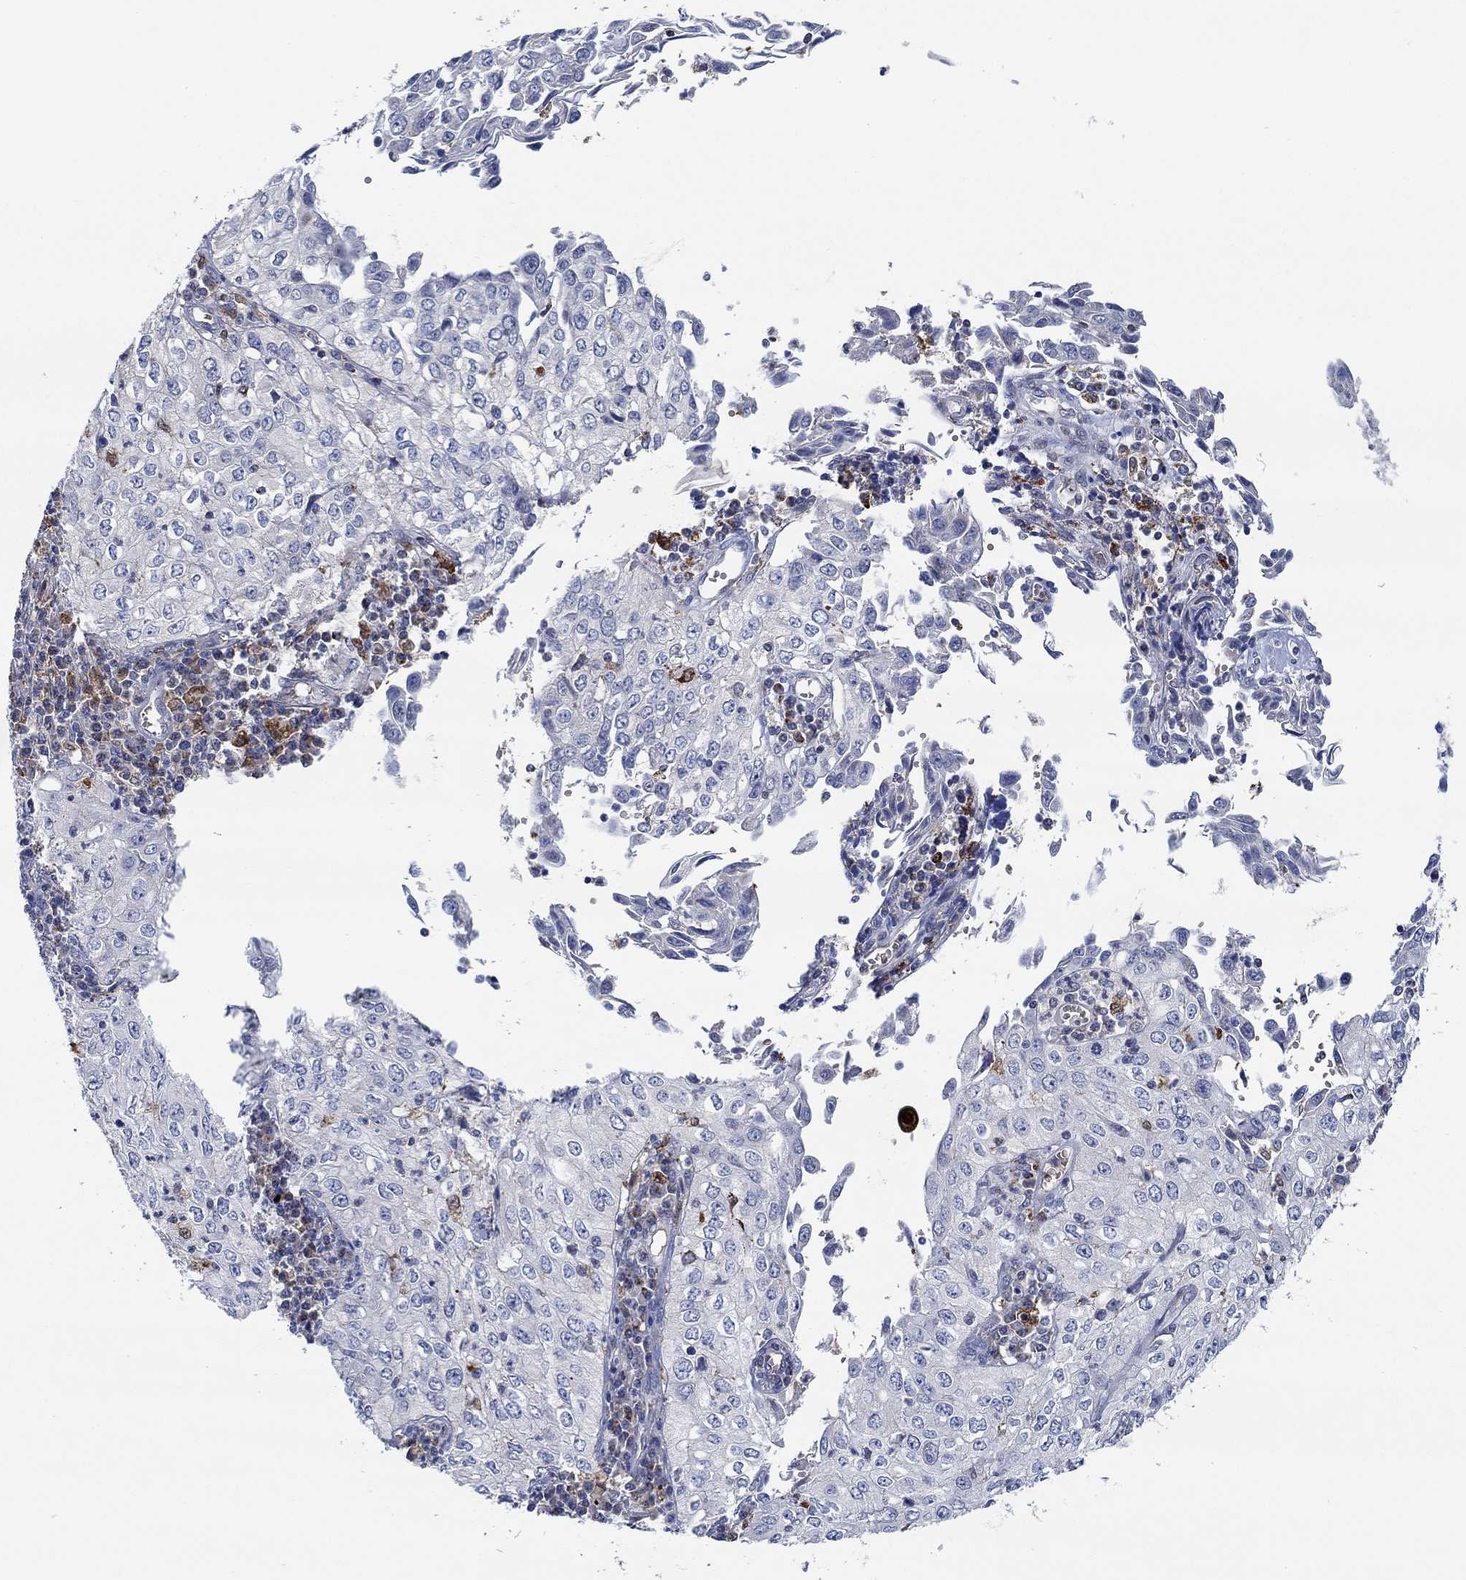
{"staining": {"intensity": "negative", "quantity": "none", "location": "none"}, "tissue": "cervical cancer", "cell_type": "Tumor cells", "image_type": "cancer", "snomed": [{"axis": "morphology", "description": "Squamous cell carcinoma, NOS"}, {"axis": "topography", "description": "Cervix"}], "caption": "High magnification brightfield microscopy of cervical squamous cell carcinoma stained with DAB (3,3'-diaminobenzidine) (brown) and counterstained with hematoxylin (blue): tumor cells show no significant expression. The staining is performed using DAB (3,3'-diaminobenzidine) brown chromogen with nuclei counter-stained in using hematoxylin.", "gene": "MPP1", "patient": {"sex": "female", "age": 24}}